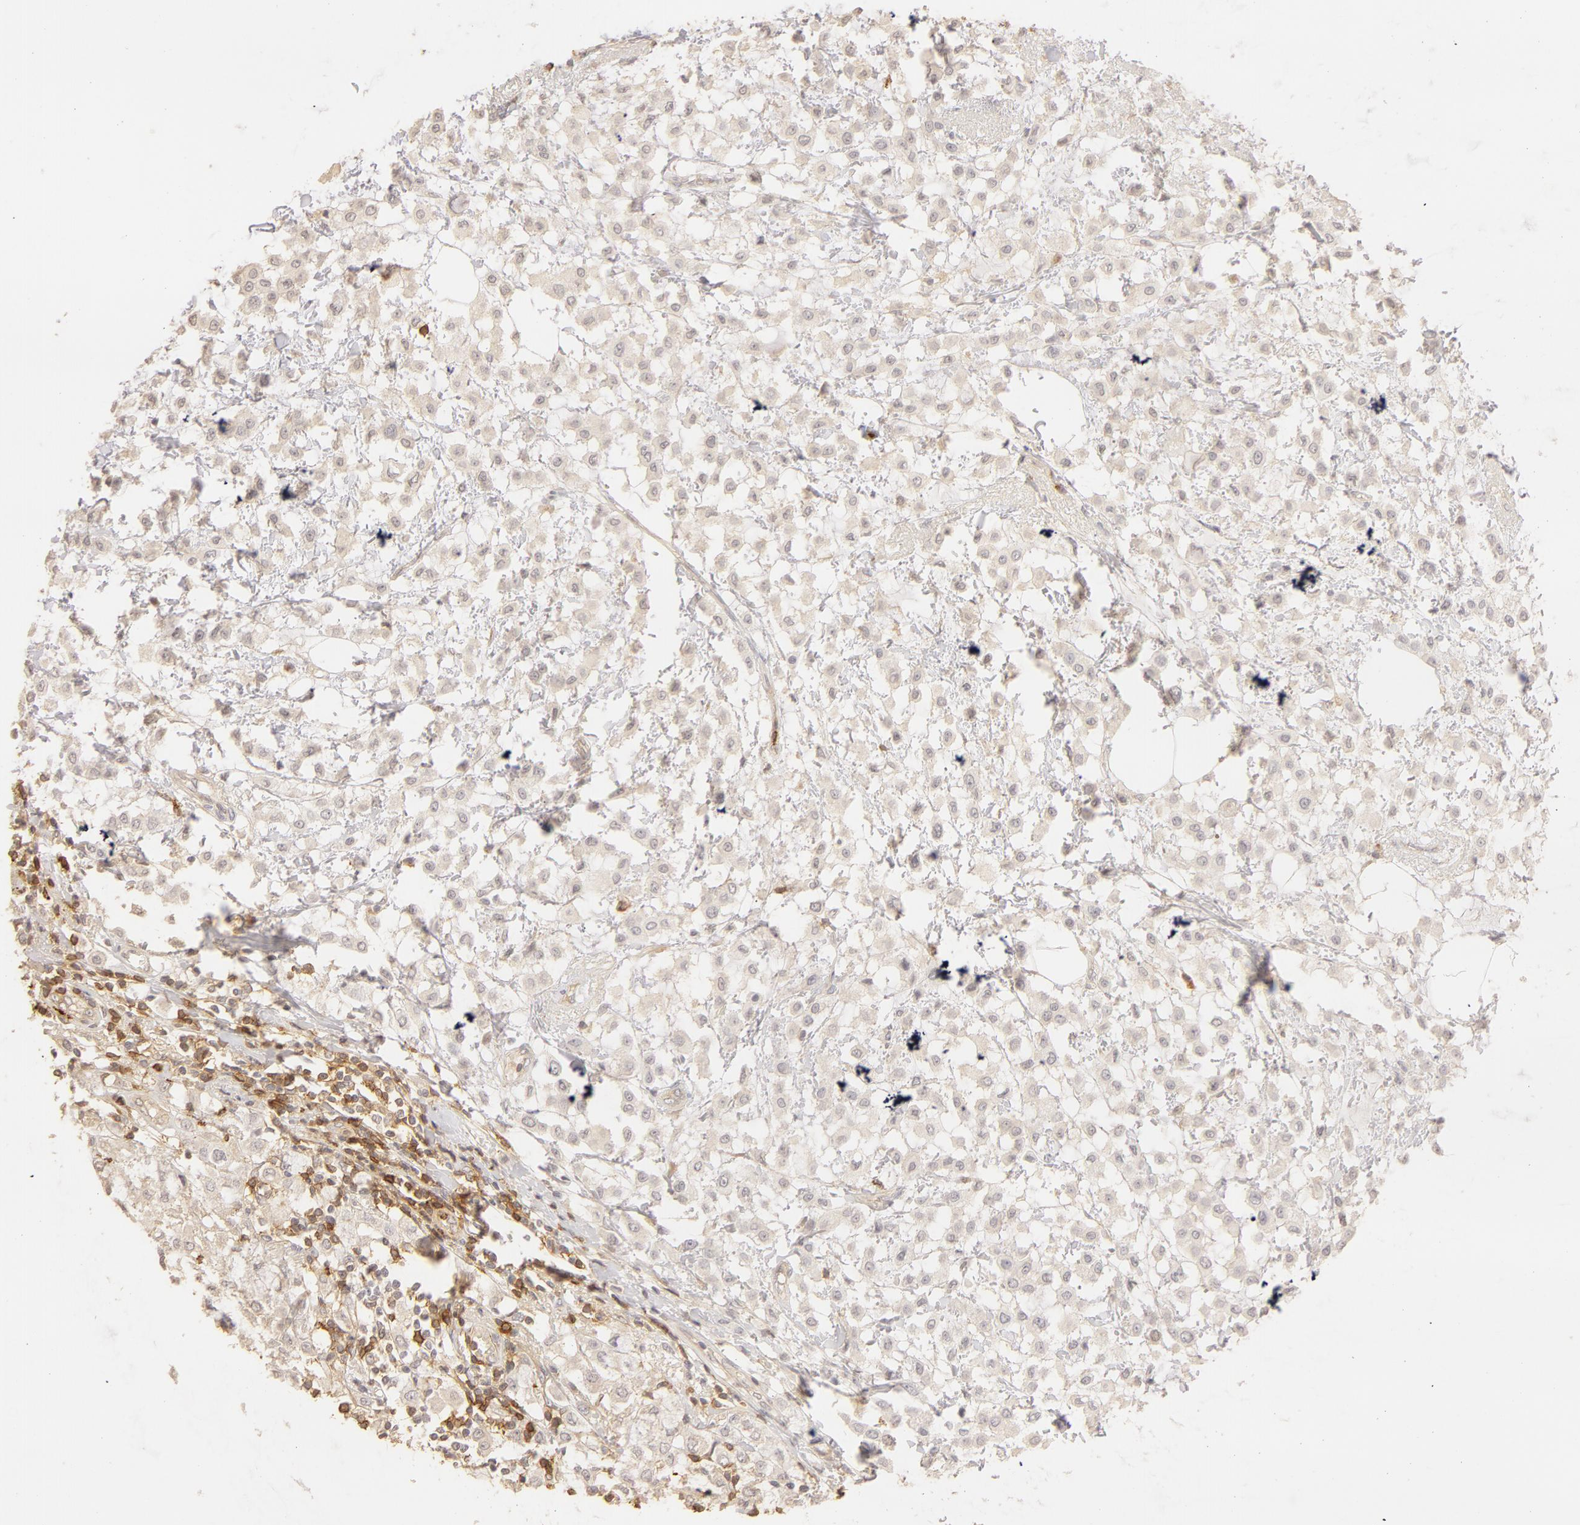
{"staining": {"intensity": "weak", "quantity": "25%-75%", "location": "cytoplasmic/membranous"}, "tissue": "breast cancer", "cell_type": "Tumor cells", "image_type": "cancer", "snomed": [{"axis": "morphology", "description": "Lobular carcinoma"}, {"axis": "topography", "description": "Breast"}], "caption": "This is a micrograph of IHC staining of breast cancer, which shows weak staining in the cytoplasmic/membranous of tumor cells.", "gene": "C1R", "patient": {"sex": "female", "age": 85}}